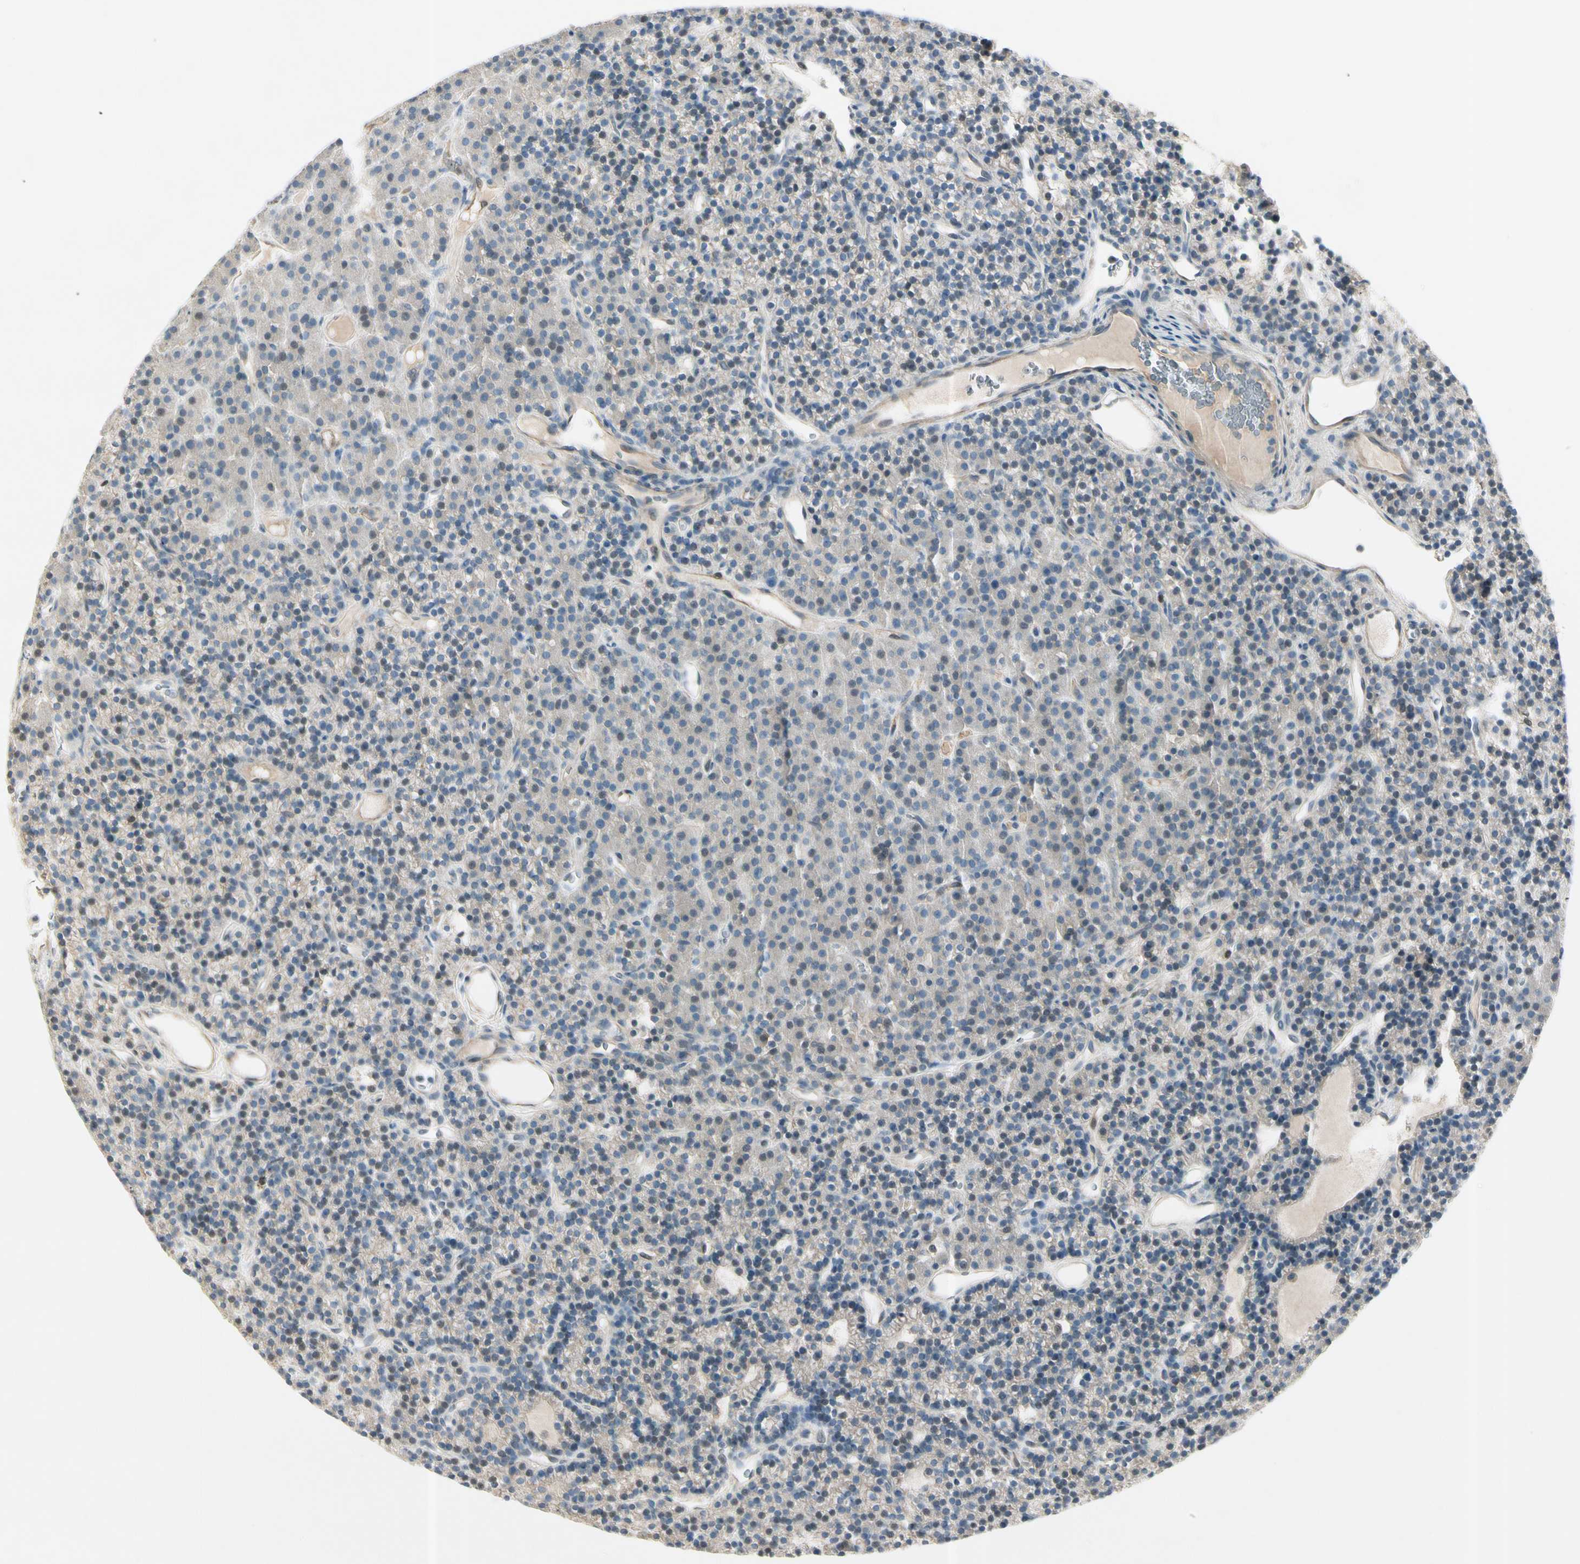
{"staining": {"intensity": "weak", "quantity": "25%-75%", "location": "cytoplasmic/membranous,nuclear"}, "tissue": "parathyroid gland", "cell_type": "Glandular cells", "image_type": "normal", "snomed": [{"axis": "morphology", "description": "Normal tissue, NOS"}, {"axis": "morphology", "description": "Hyperplasia, NOS"}, {"axis": "topography", "description": "Parathyroid gland"}], "caption": "IHC photomicrograph of benign human parathyroid gland stained for a protein (brown), which displays low levels of weak cytoplasmic/membranous,nuclear expression in approximately 25%-75% of glandular cells.", "gene": "CYP2E1", "patient": {"sex": "male", "age": 44}}